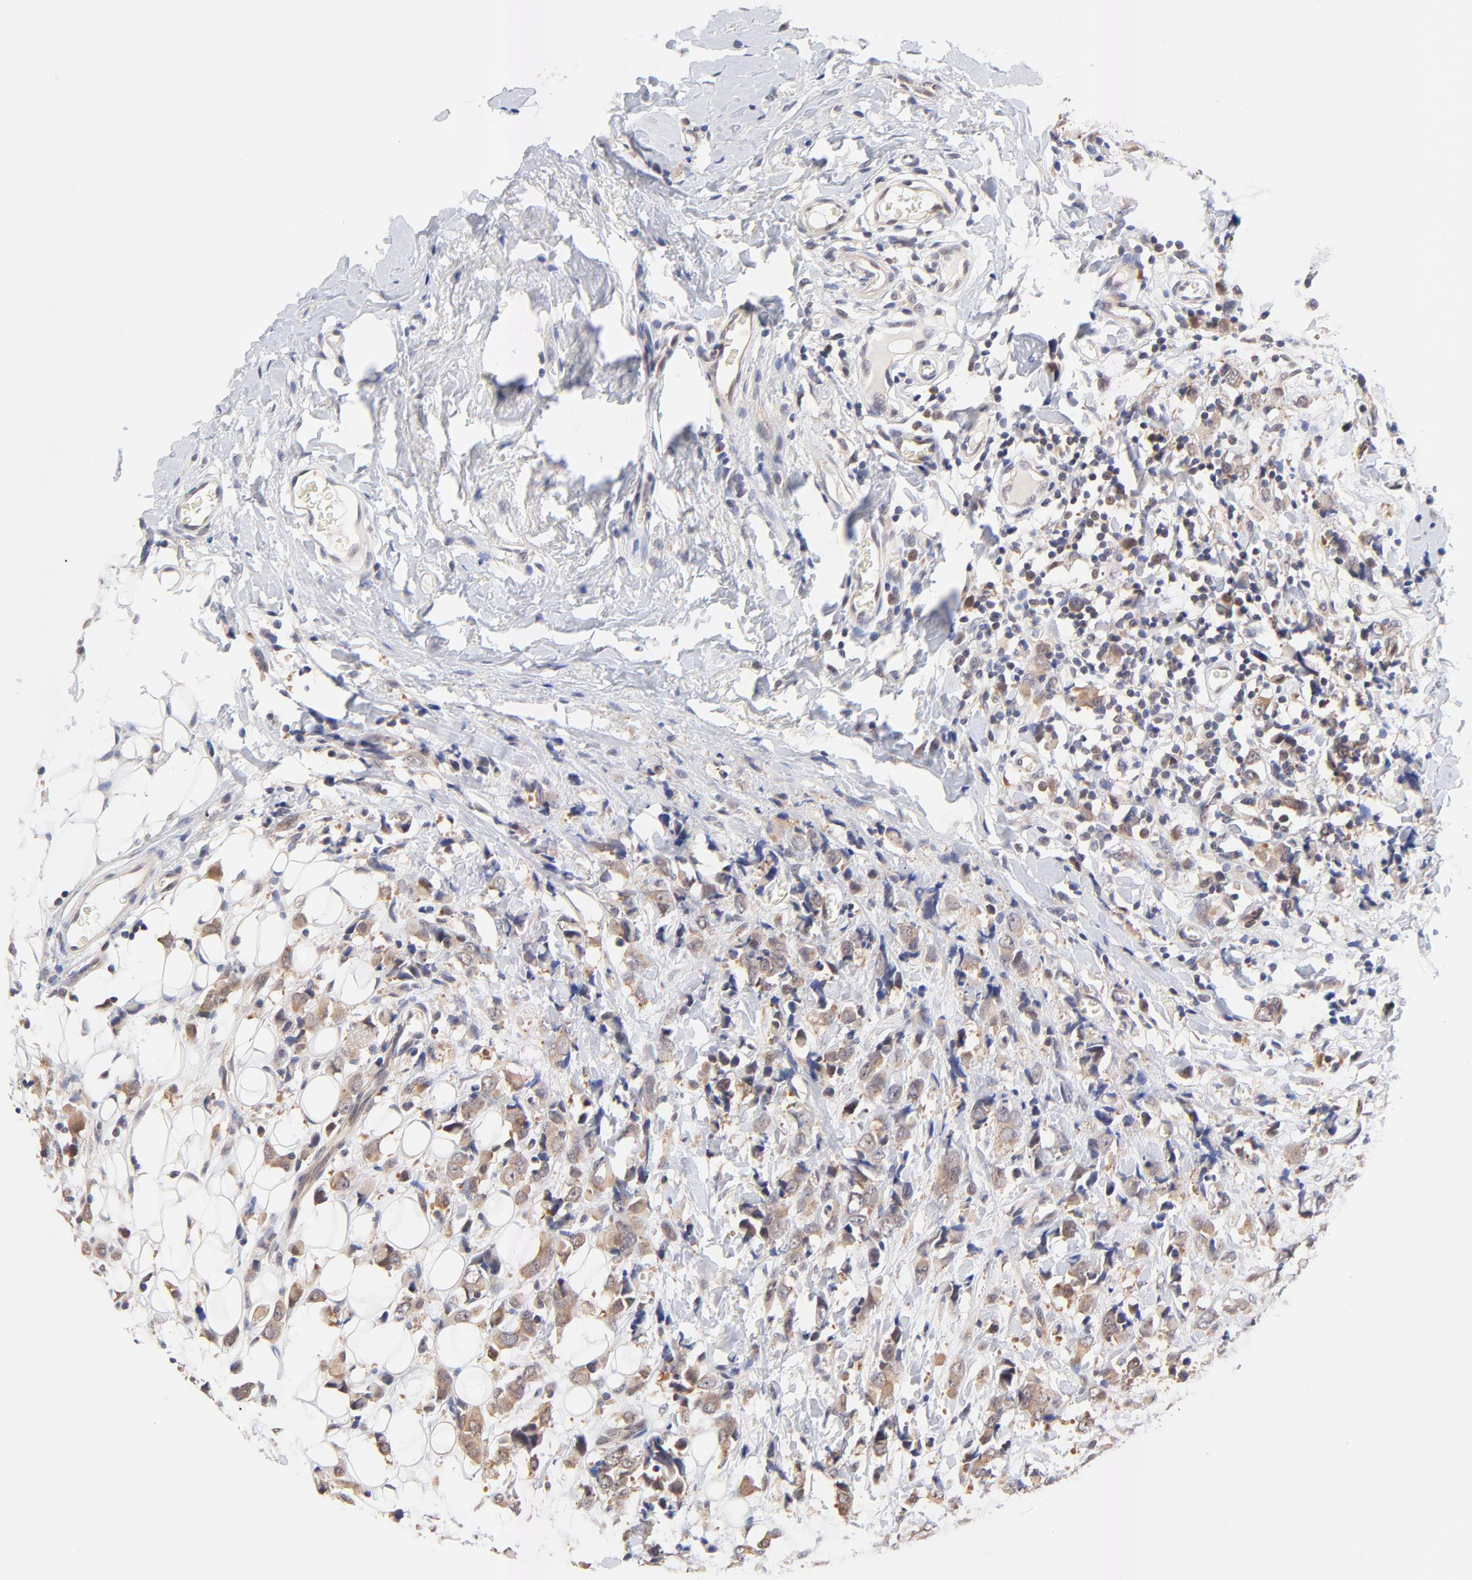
{"staining": {"intensity": "moderate", "quantity": ">75%", "location": "cytoplasmic/membranous"}, "tissue": "breast cancer", "cell_type": "Tumor cells", "image_type": "cancer", "snomed": [{"axis": "morphology", "description": "Lobular carcinoma"}, {"axis": "topography", "description": "Breast"}], "caption": "A brown stain highlights moderate cytoplasmic/membranous expression of a protein in breast cancer tumor cells. The protein of interest is shown in brown color, while the nuclei are stained blue.", "gene": "TXNL1", "patient": {"sex": "female", "age": 57}}